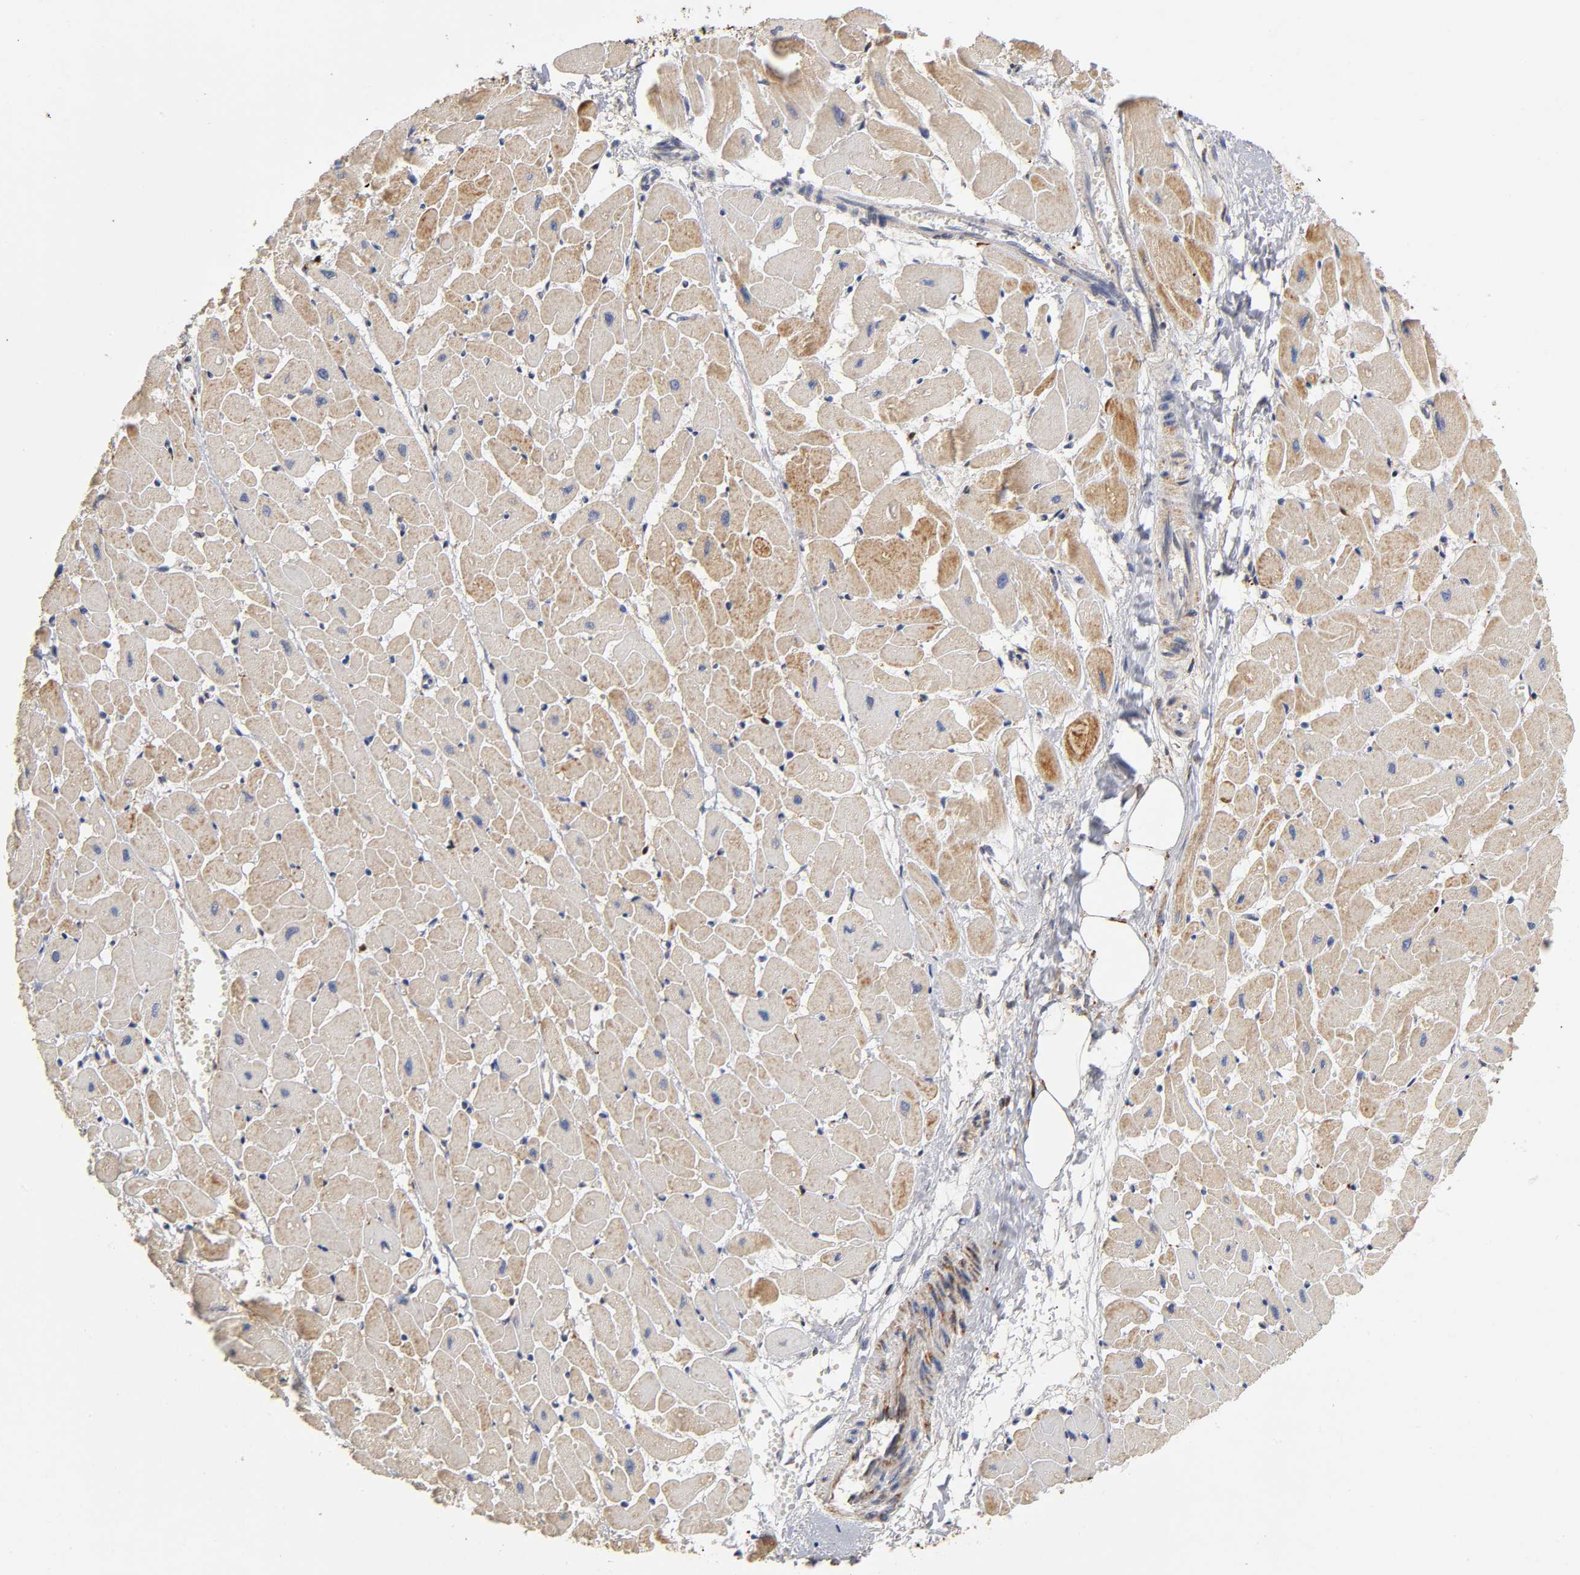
{"staining": {"intensity": "strong", "quantity": ">75%", "location": "cytoplasmic/membranous"}, "tissue": "heart muscle", "cell_type": "Cardiomyocytes", "image_type": "normal", "snomed": [{"axis": "morphology", "description": "Normal tissue, NOS"}, {"axis": "topography", "description": "Heart"}], "caption": "This is a micrograph of immunohistochemistry staining of unremarkable heart muscle, which shows strong positivity in the cytoplasmic/membranous of cardiomyocytes.", "gene": "ISG15", "patient": {"sex": "female", "age": 19}}